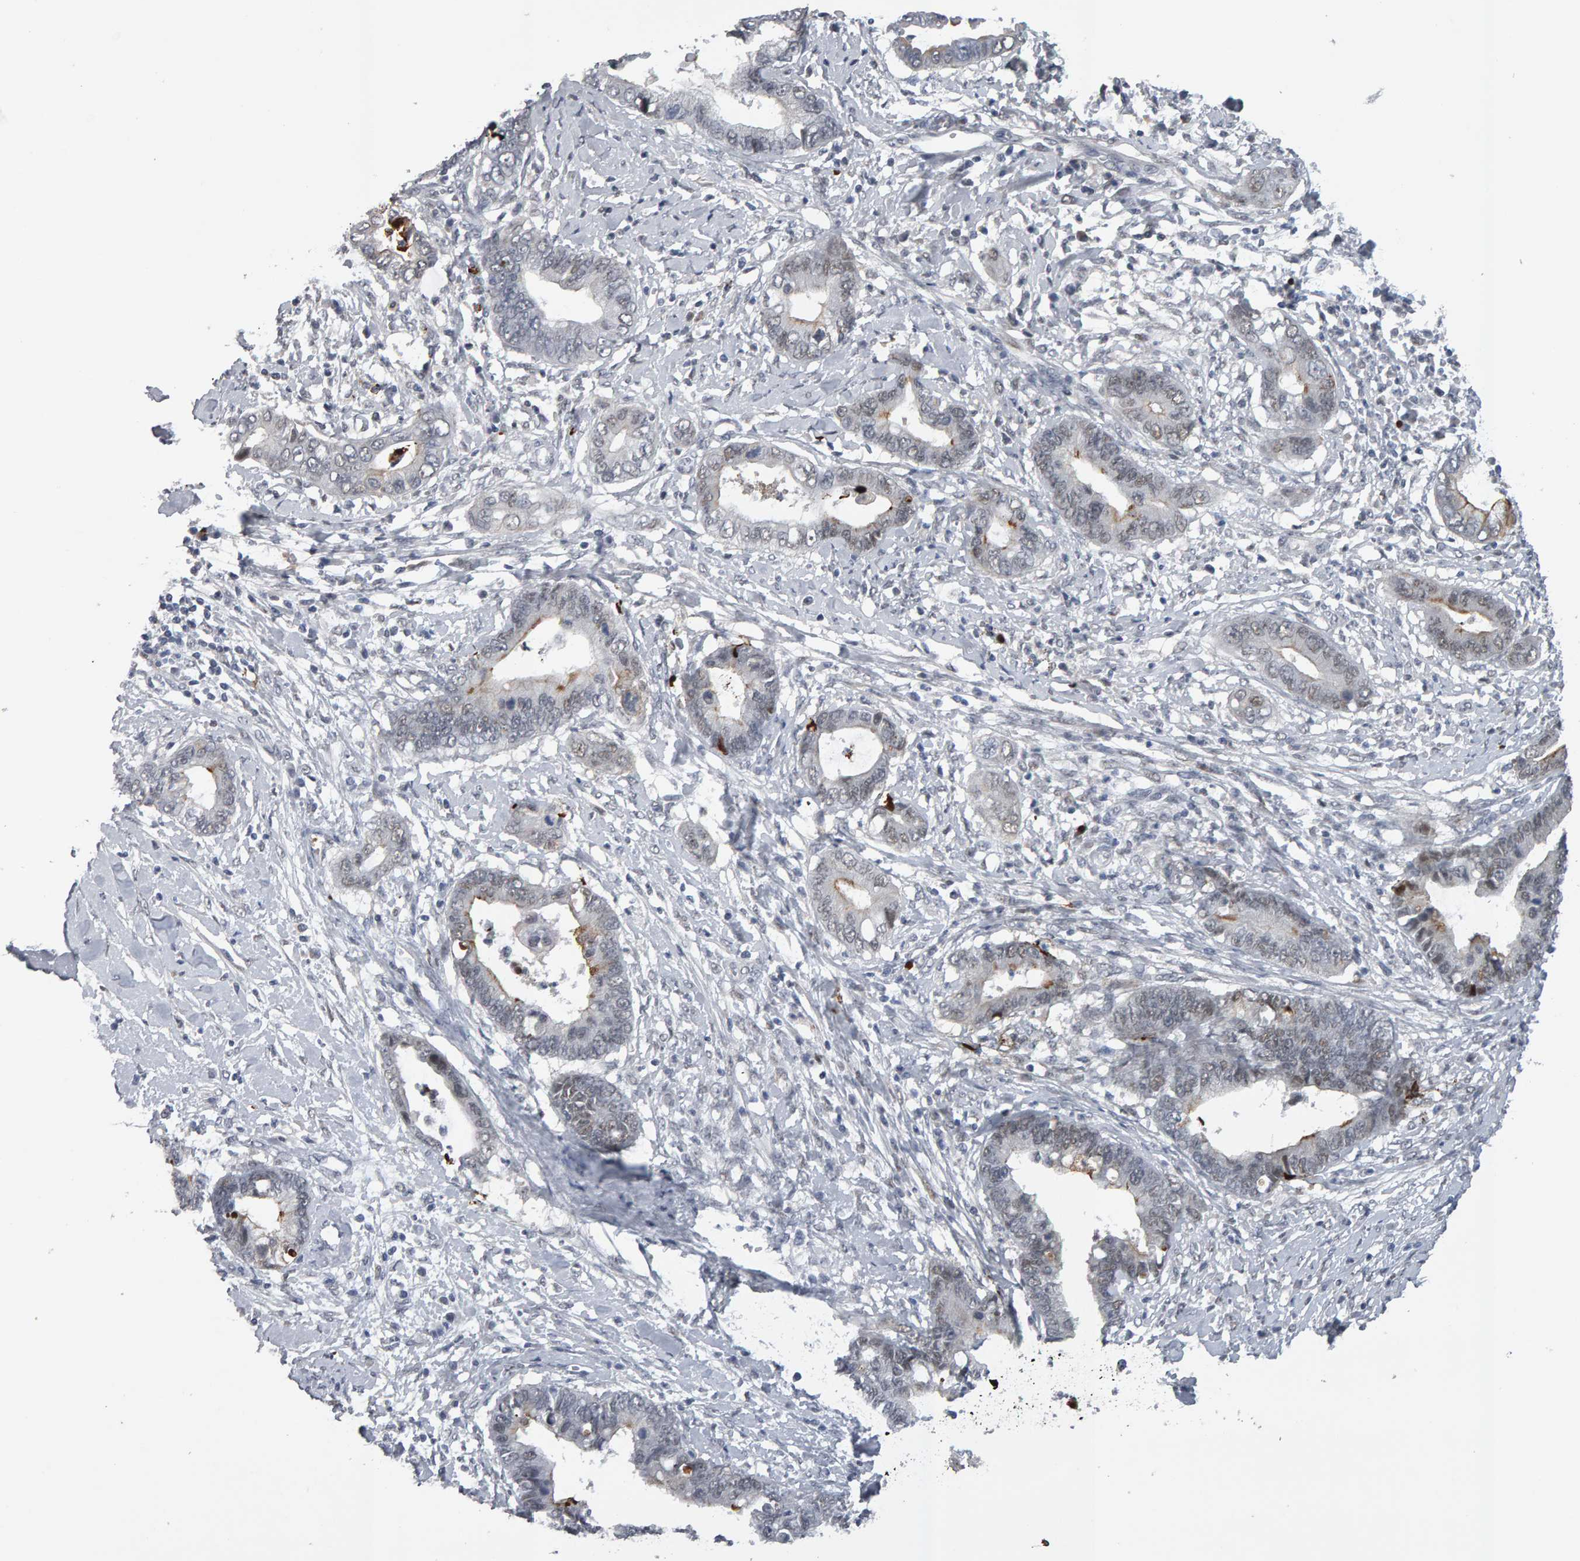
{"staining": {"intensity": "weak", "quantity": "<25%", "location": "nuclear"}, "tissue": "cervical cancer", "cell_type": "Tumor cells", "image_type": "cancer", "snomed": [{"axis": "morphology", "description": "Adenocarcinoma, NOS"}, {"axis": "topography", "description": "Cervix"}], "caption": "Tumor cells show no significant protein expression in cervical adenocarcinoma.", "gene": "IPO8", "patient": {"sex": "female", "age": 44}}